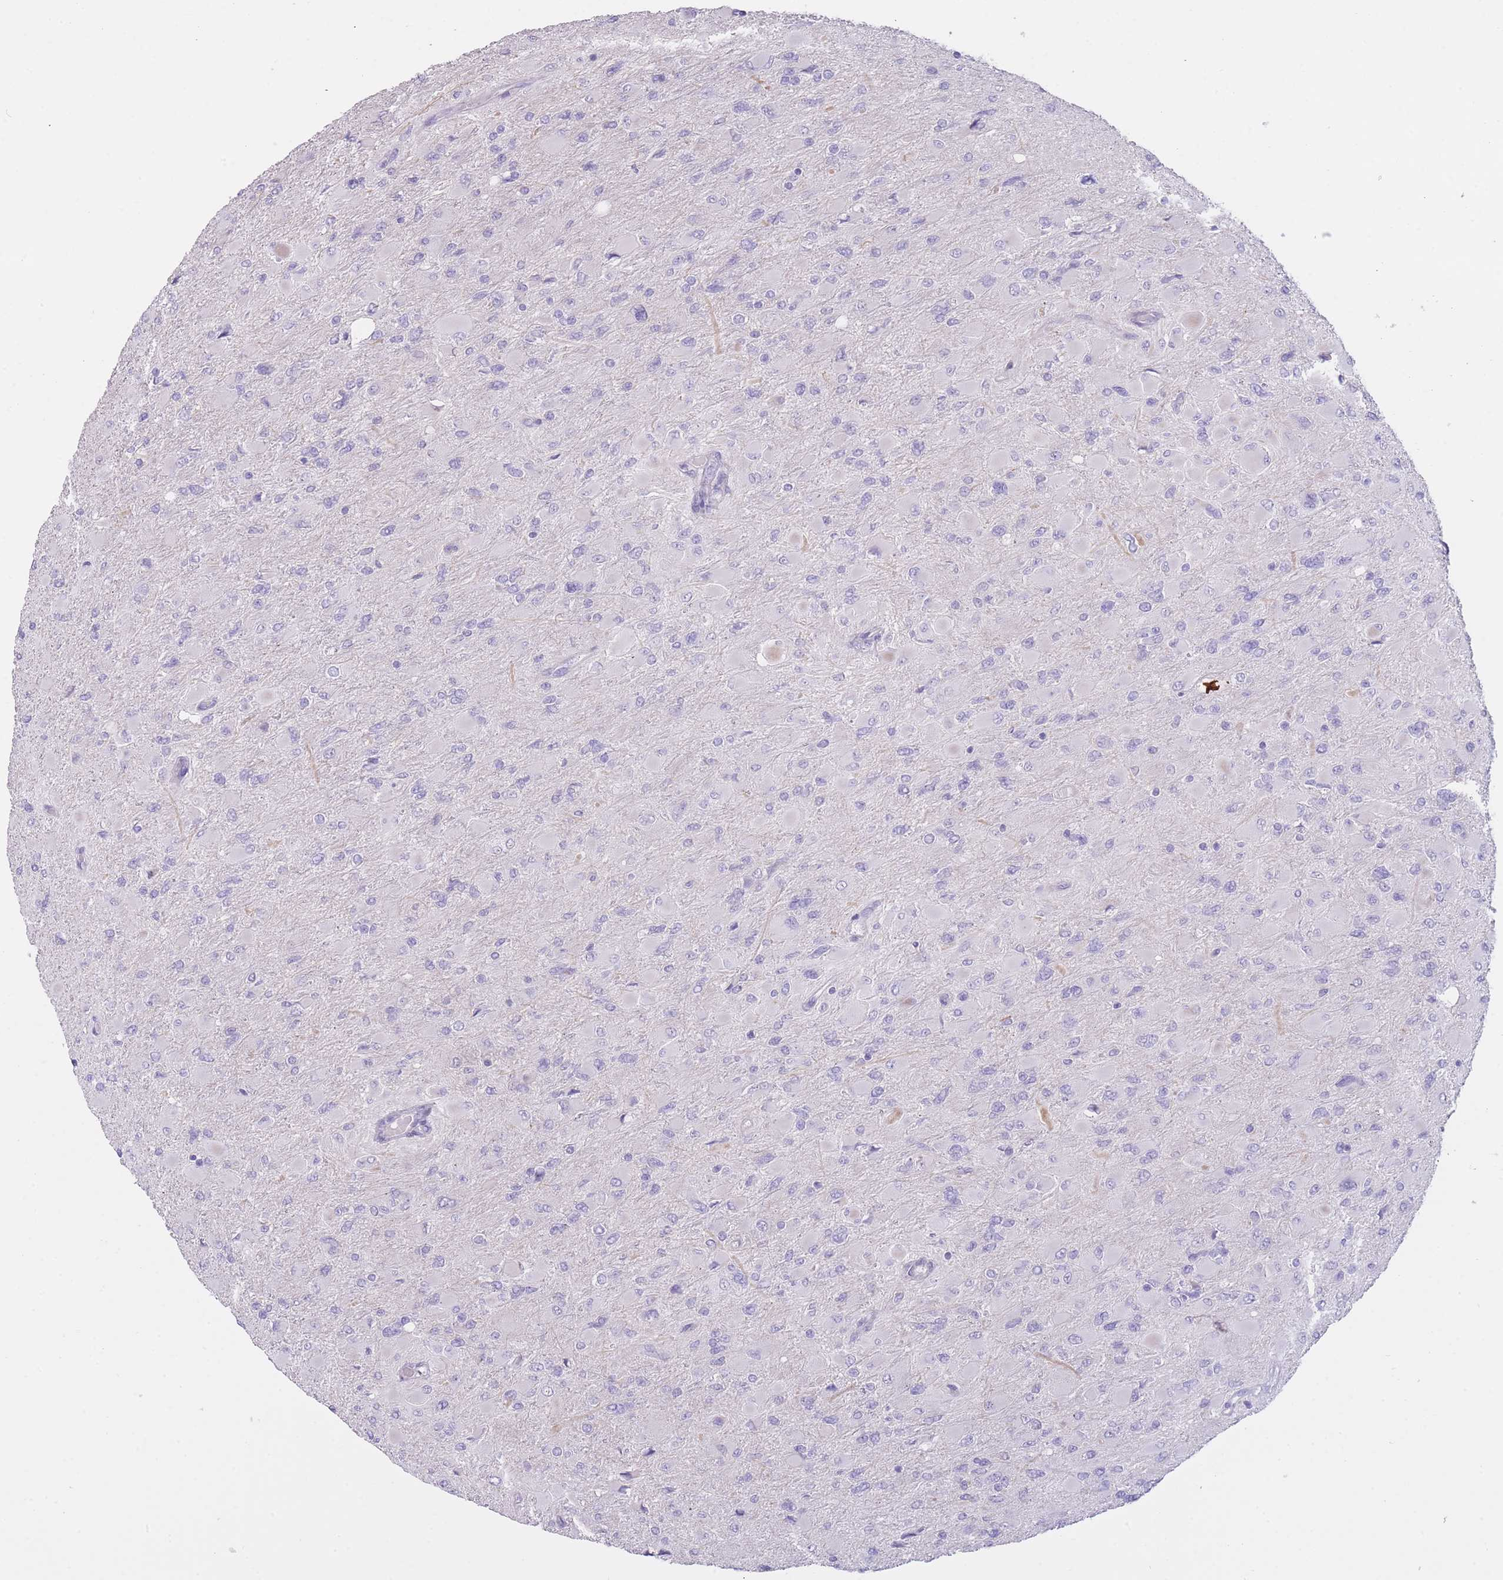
{"staining": {"intensity": "negative", "quantity": "none", "location": "none"}, "tissue": "glioma", "cell_type": "Tumor cells", "image_type": "cancer", "snomed": [{"axis": "morphology", "description": "Glioma, malignant, High grade"}, {"axis": "topography", "description": "Cerebral cortex"}], "caption": "This is an immunohistochemistry photomicrograph of human glioma. There is no positivity in tumor cells.", "gene": "IMPG1", "patient": {"sex": "female", "age": 36}}